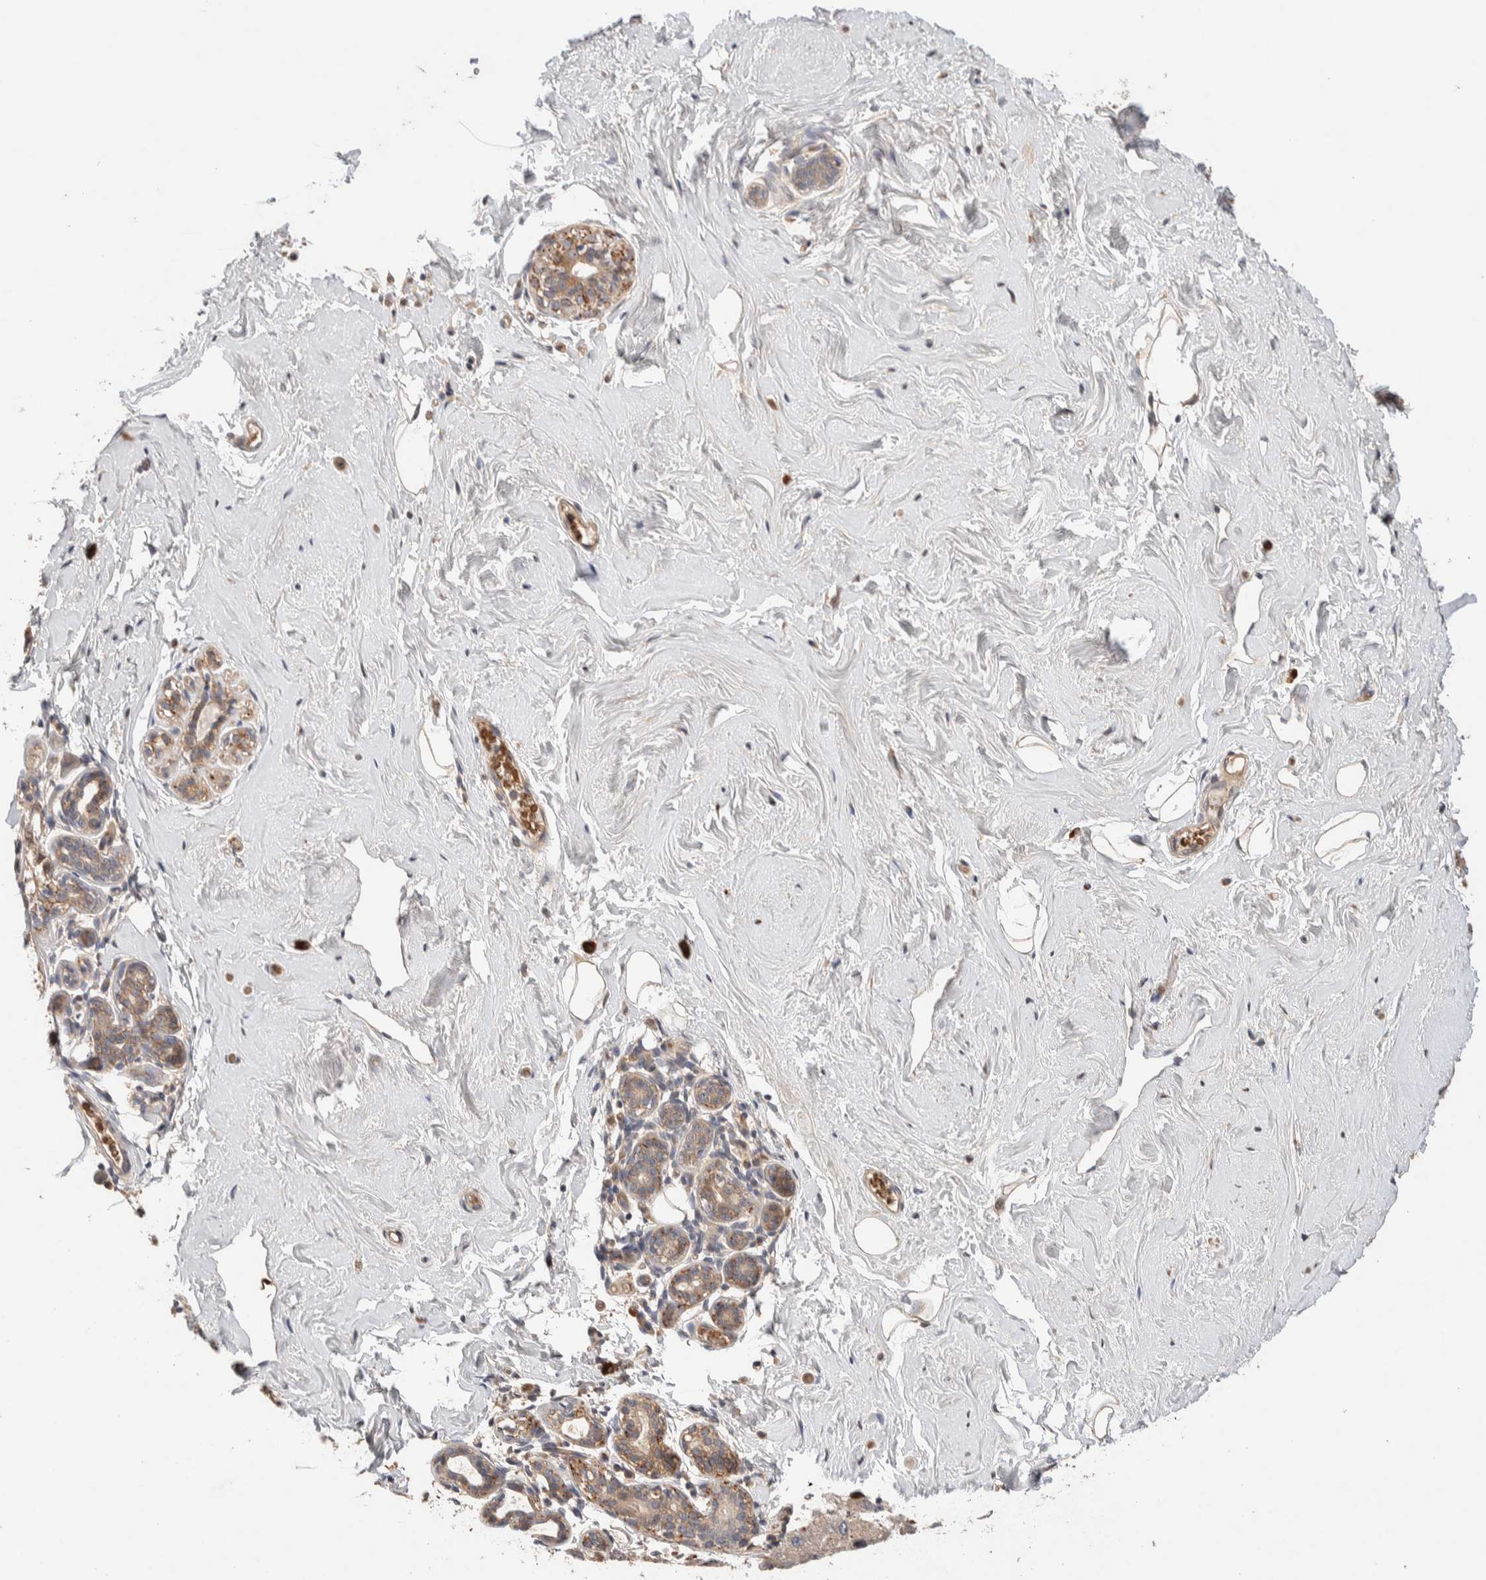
{"staining": {"intensity": "negative", "quantity": "none", "location": "none"}, "tissue": "breast", "cell_type": "Adipocytes", "image_type": "normal", "snomed": [{"axis": "morphology", "description": "Normal tissue, NOS"}, {"axis": "topography", "description": "Breast"}], "caption": "Adipocytes show no significant protein positivity in normal breast. (Stains: DAB (3,3'-diaminobenzidine) immunohistochemistry with hematoxylin counter stain, Microscopy: brightfield microscopy at high magnification).", "gene": "CASK", "patient": {"sex": "female", "age": 75}}